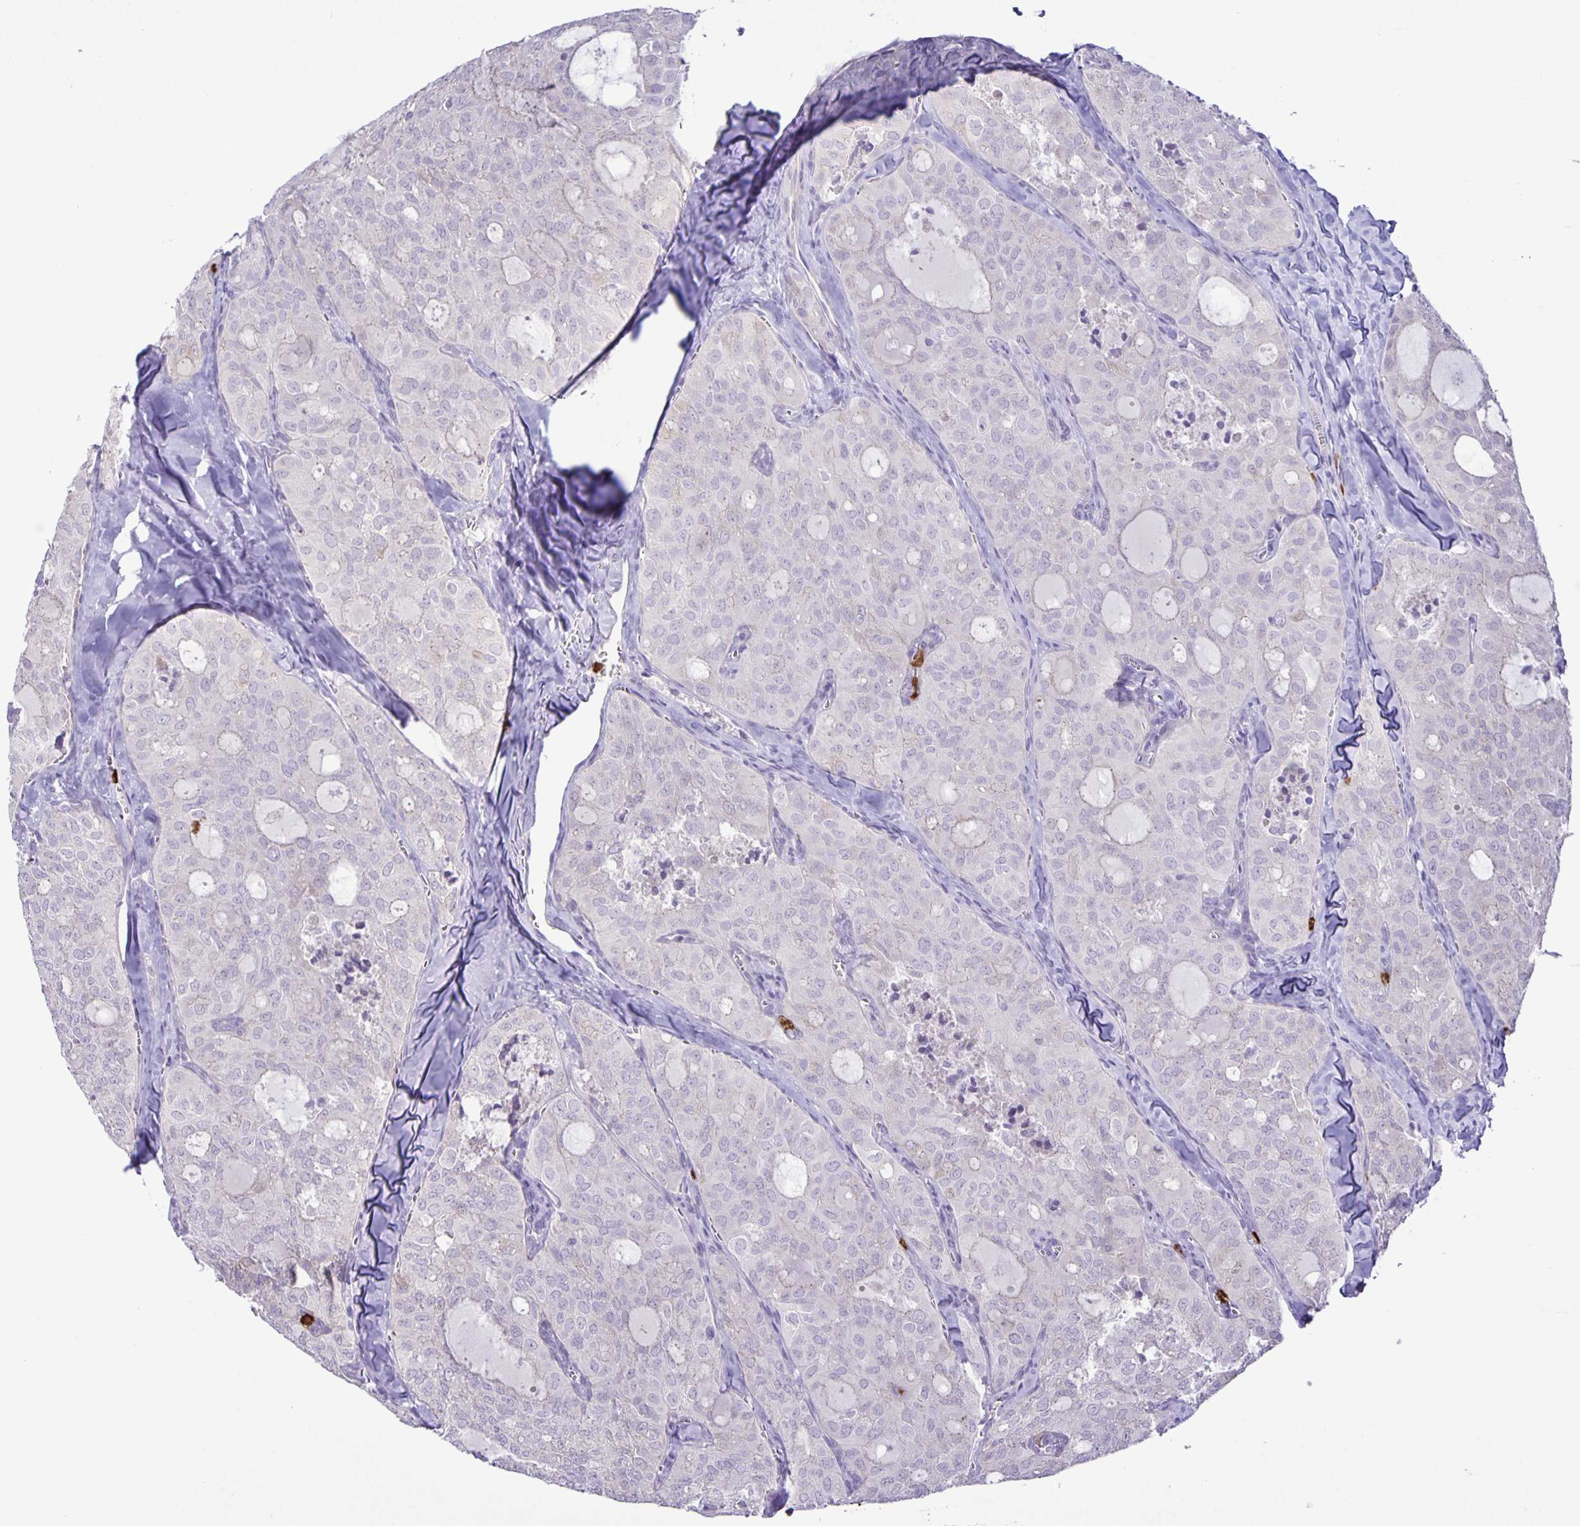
{"staining": {"intensity": "negative", "quantity": "none", "location": "none"}, "tissue": "thyroid cancer", "cell_type": "Tumor cells", "image_type": "cancer", "snomed": [{"axis": "morphology", "description": "Follicular adenoma carcinoma, NOS"}, {"axis": "topography", "description": "Thyroid gland"}], "caption": "This is an IHC micrograph of thyroid cancer. There is no expression in tumor cells.", "gene": "ADCK1", "patient": {"sex": "male", "age": 75}}